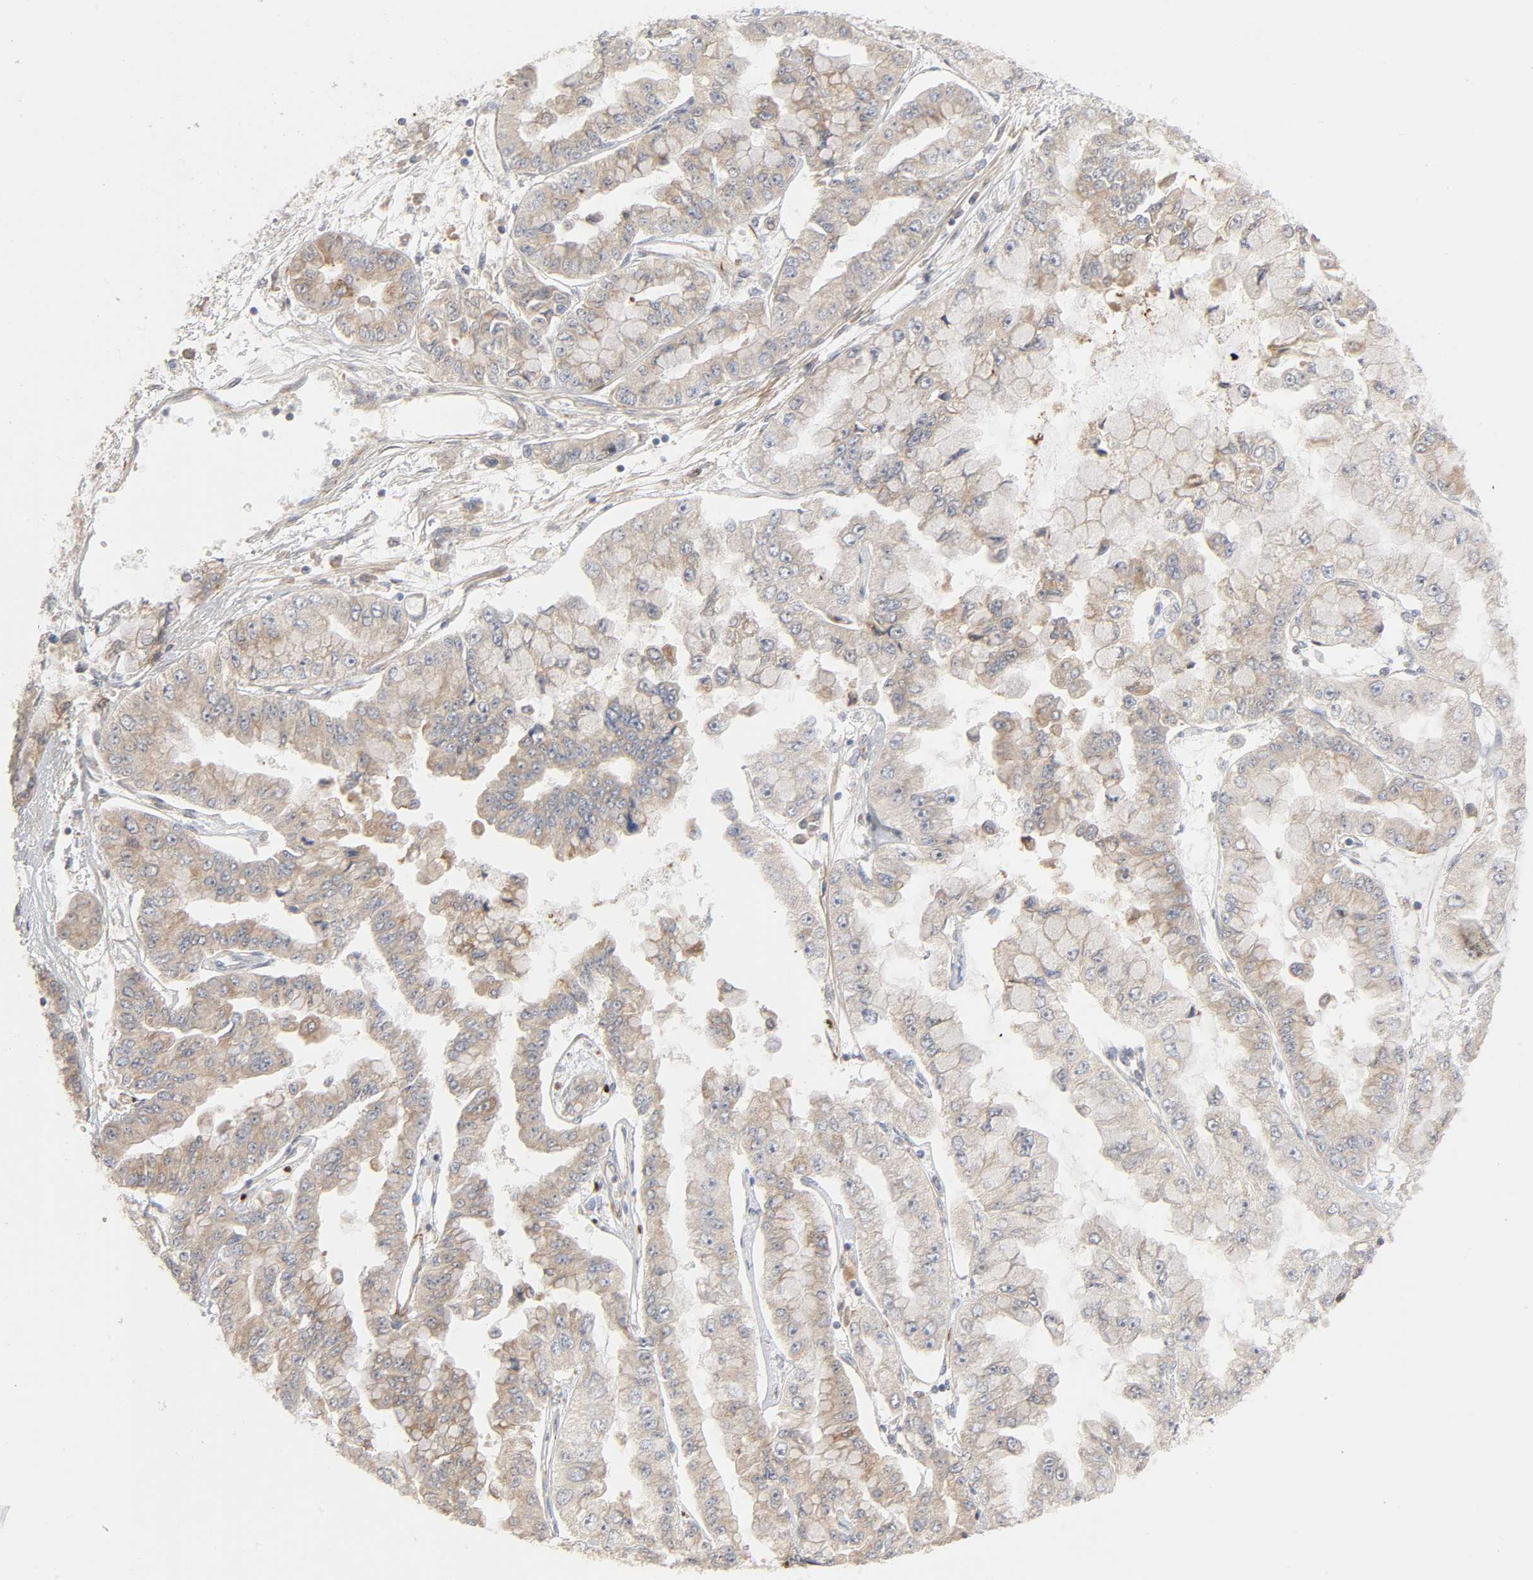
{"staining": {"intensity": "moderate", "quantity": ">75%", "location": "cytoplasmic/membranous"}, "tissue": "liver cancer", "cell_type": "Tumor cells", "image_type": "cancer", "snomed": [{"axis": "morphology", "description": "Cholangiocarcinoma"}, {"axis": "topography", "description": "Liver"}], "caption": "An image showing moderate cytoplasmic/membranous expression in about >75% of tumor cells in cholangiocarcinoma (liver), as visualized by brown immunohistochemical staining.", "gene": "FAM118A", "patient": {"sex": "female", "age": 79}}